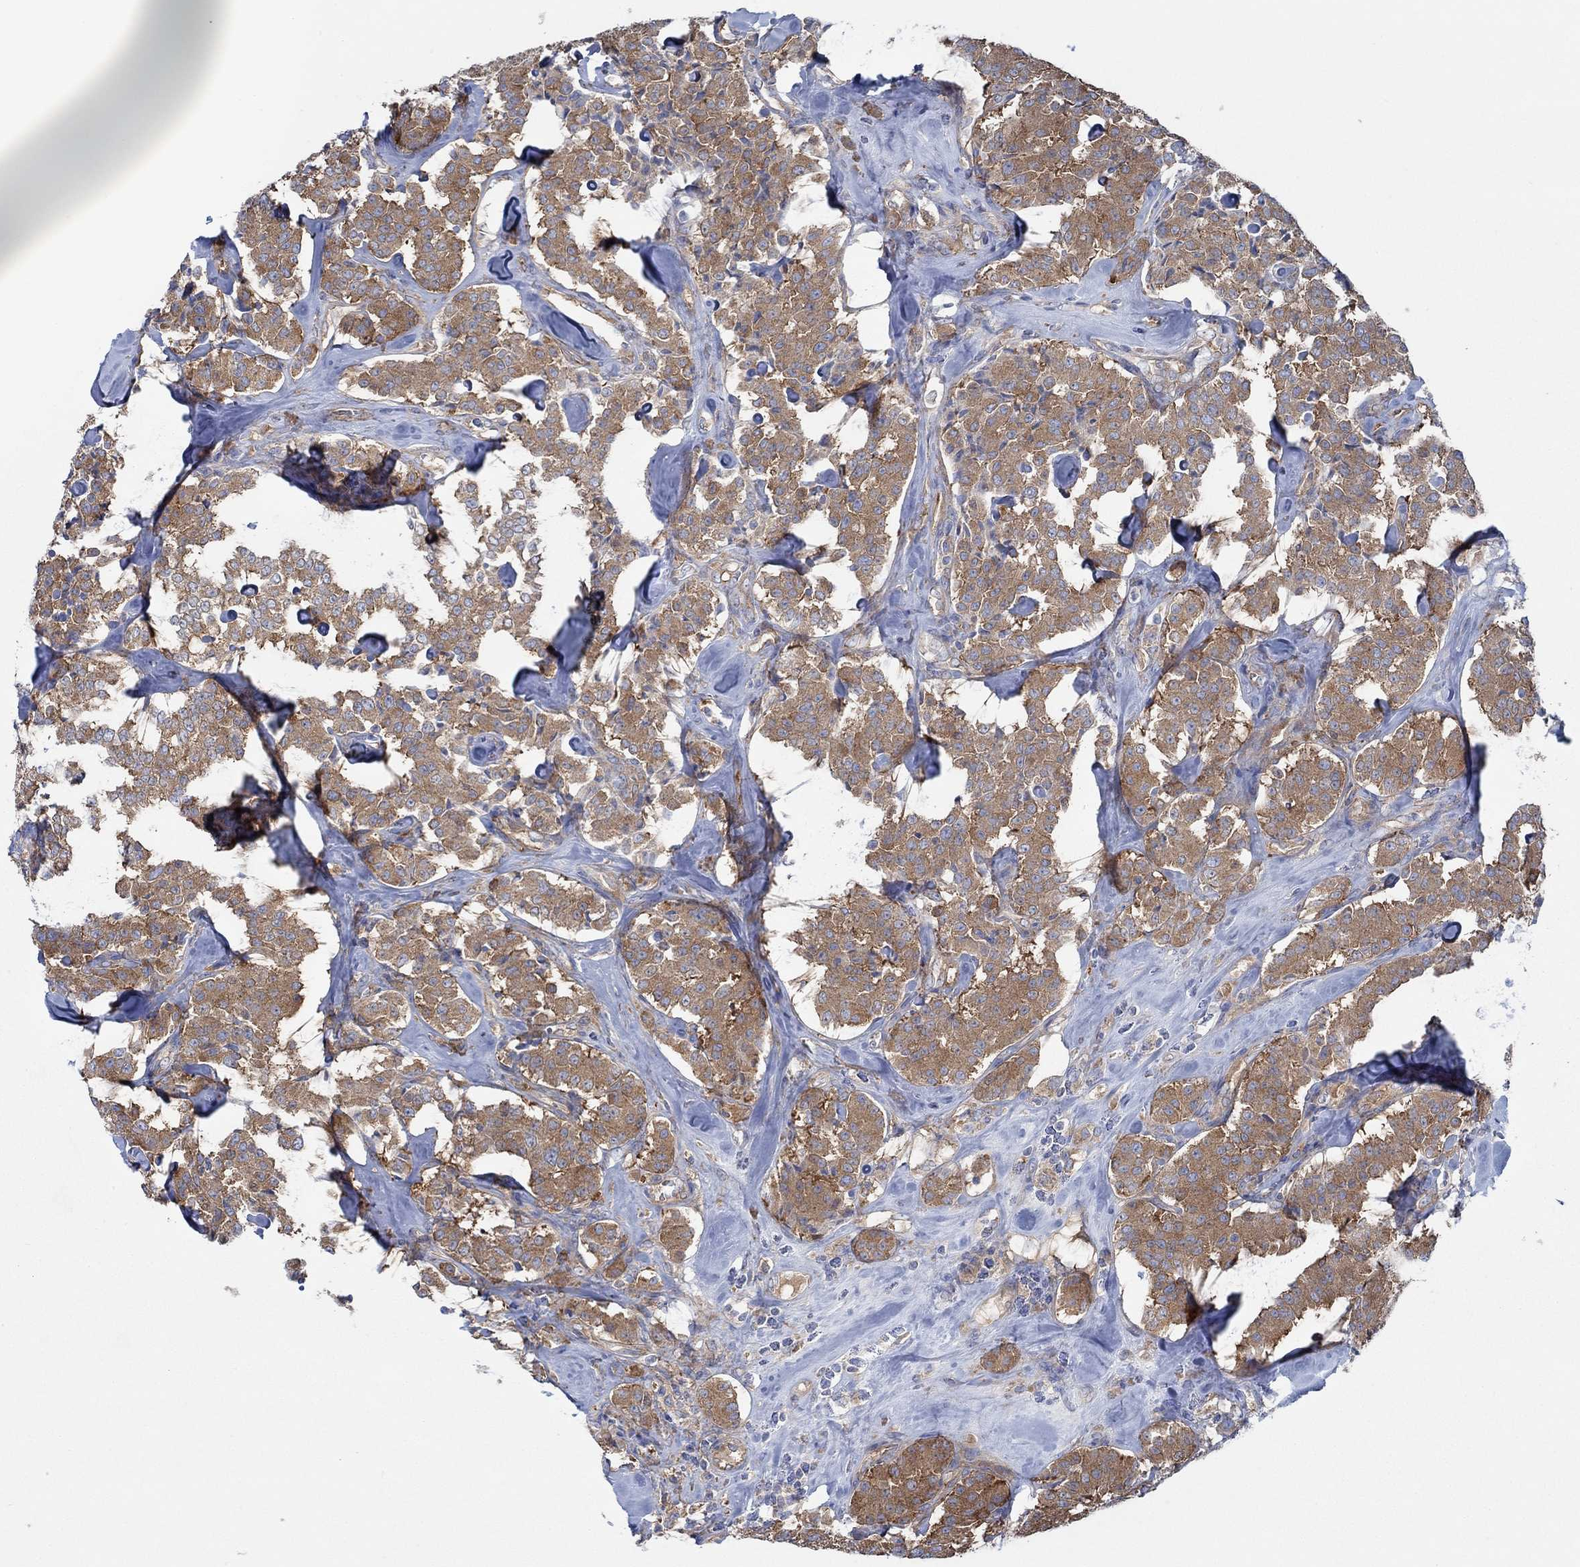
{"staining": {"intensity": "strong", "quantity": ">75%", "location": "cytoplasmic/membranous"}, "tissue": "carcinoid", "cell_type": "Tumor cells", "image_type": "cancer", "snomed": [{"axis": "morphology", "description": "Carcinoid, malignant, NOS"}, {"axis": "topography", "description": "Pancreas"}], "caption": "DAB (3,3'-diaminobenzidine) immunohistochemical staining of carcinoid shows strong cytoplasmic/membranous protein positivity in about >75% of tumor cells.", "gene": "SPAG9", "patient": {"sex": "male", "age": 41}}